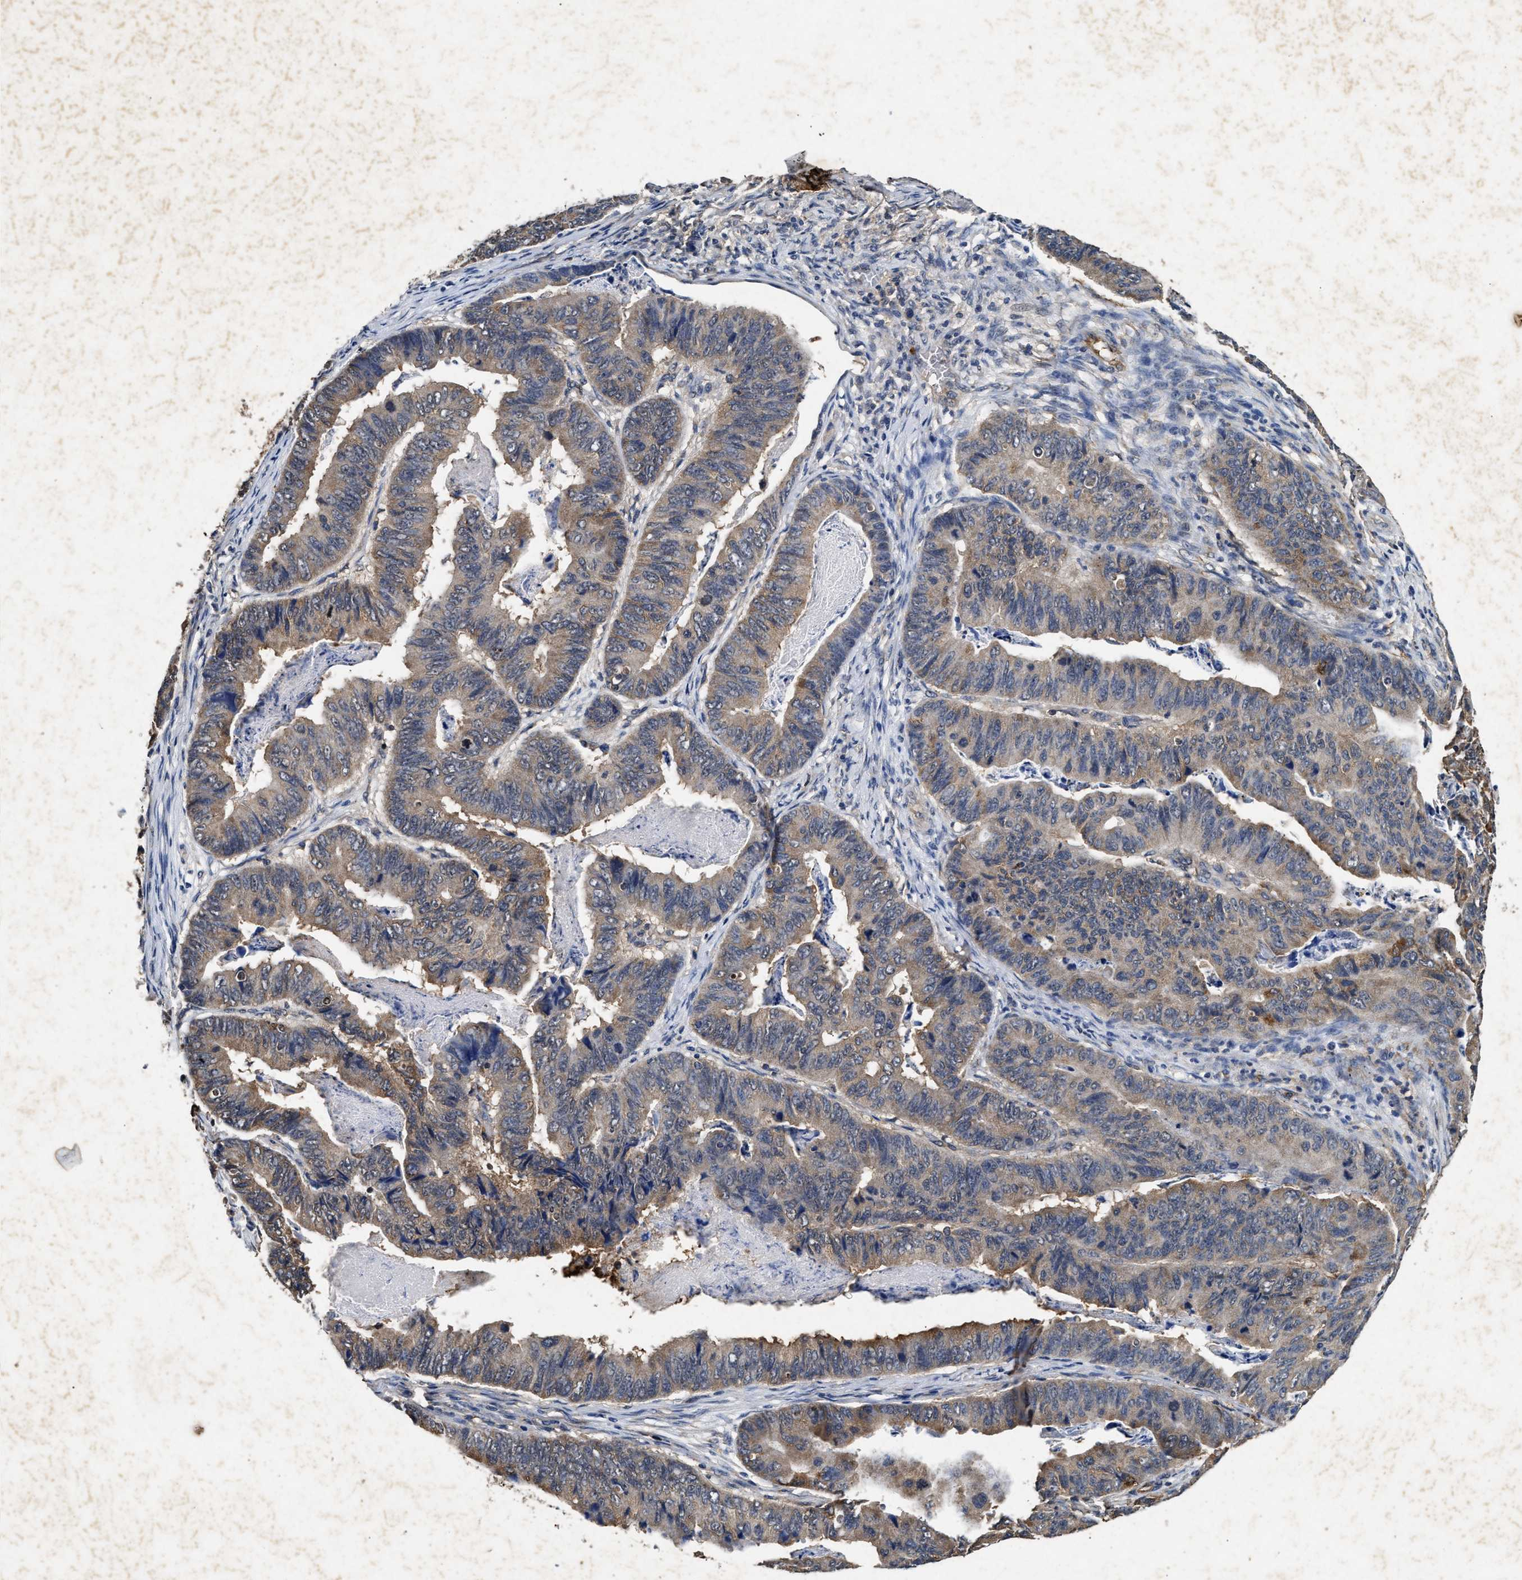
{"staining": {"intensity": "moderate", "quantity": "<25%", "location": "cytoplasmic/membranous"}, "tissue": "stomach cancer", "cell_type": "Tumor cells", "image_type": "cancer", "snomed": [{"axis": "morphology", "description": "Adenocarcinoma, NOS"}, {"axis": "topography", "description": "Stomach, lower"}], "caption": "Immunohistochemical staining of stomach cancer (adenocarcinoma) exhibits low levels of moderate cytoplasmic/membranous expression in about <25% of tumor cells.", "gene": "PDAP1", "patient": {"sex": "male", "age": 77}}